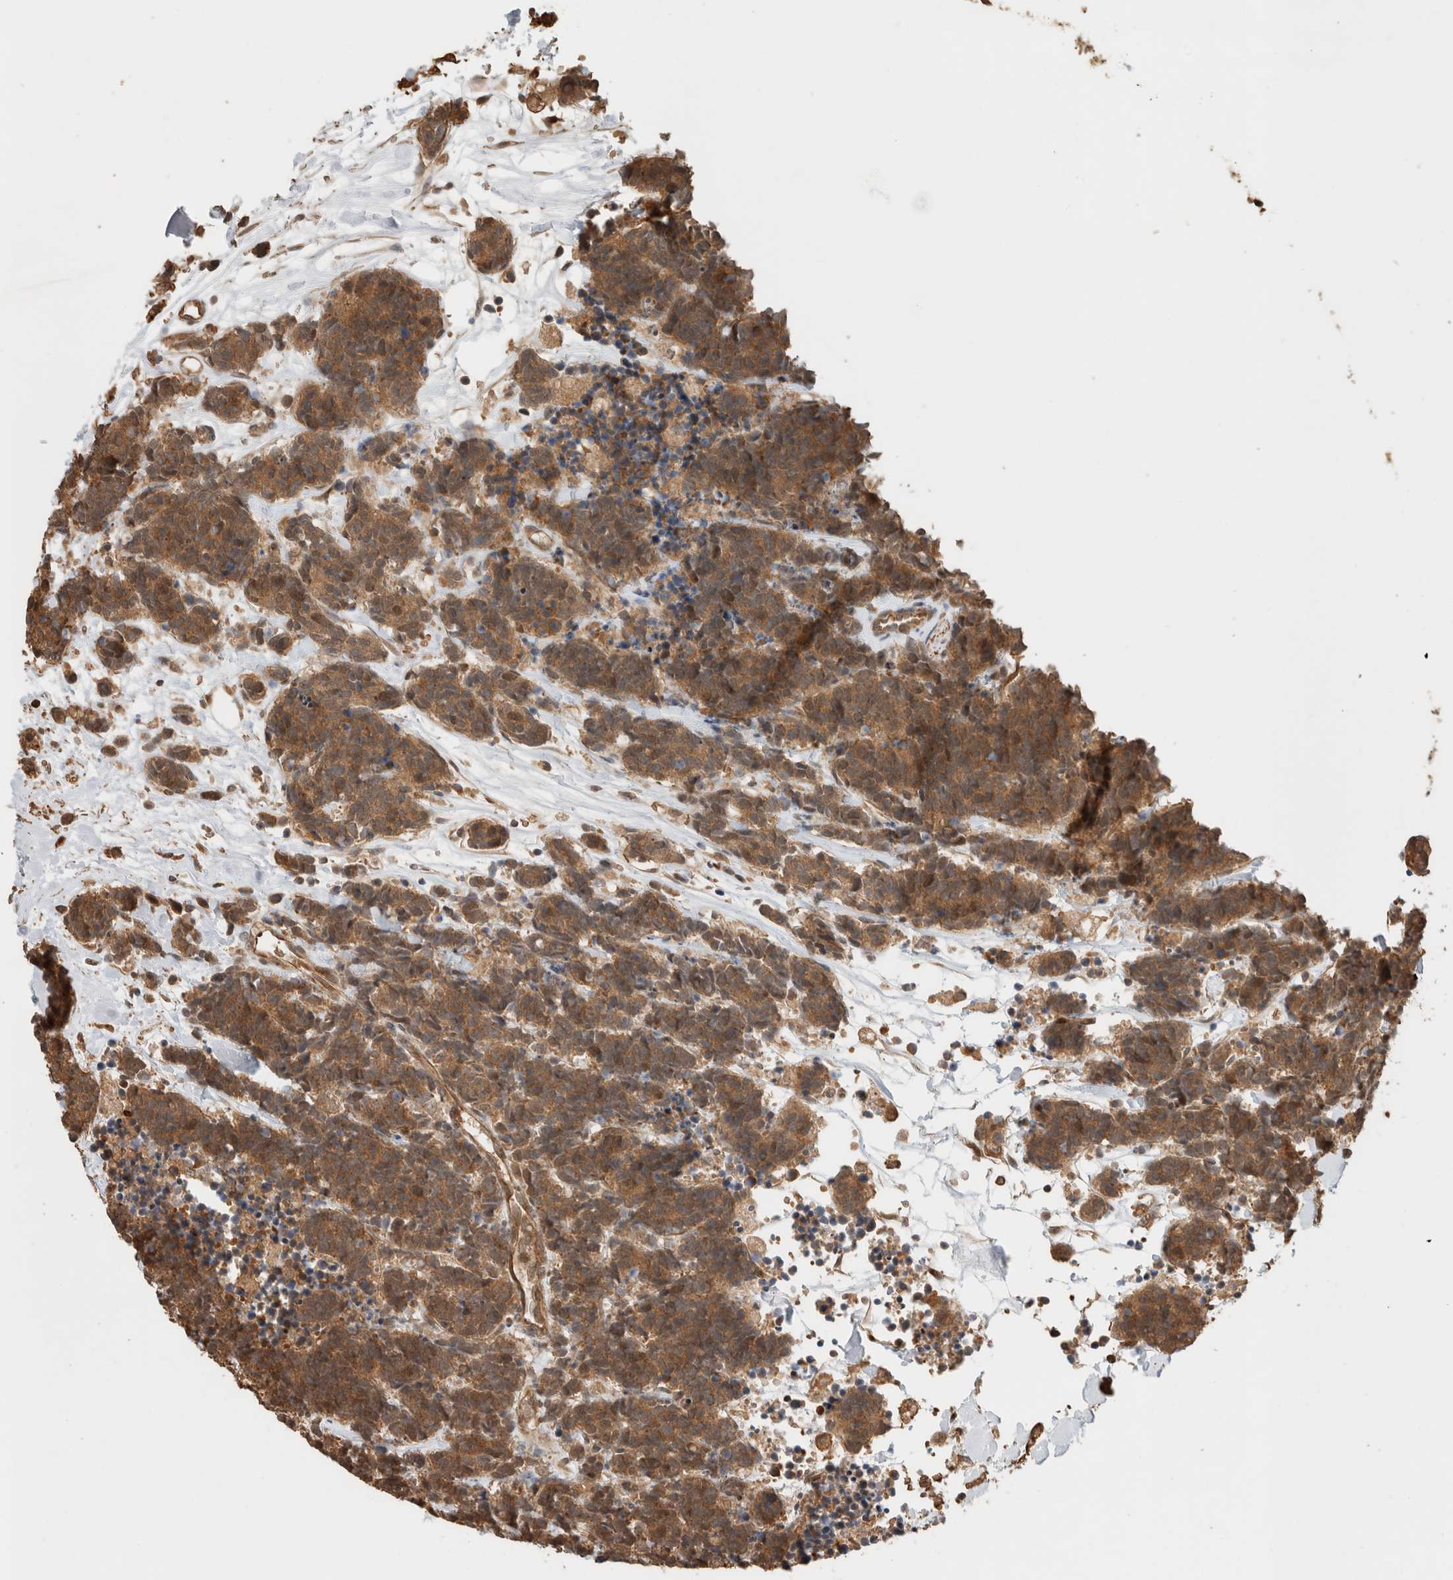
{"staining": {"intensity": "moderate", "quantity": ">75%", "location": "cytoplasmic/membranous"}, "tissue": "carcinoid", "cell_type": "Tumor cells", "image_type": "cancer", "snomed": [{"axis": "morphology", "description": "Carcinoma, NOS"}, {"axis": "morphology", "description": "Carcinoid, malignant, NOS"}, {"axis": "topography", "description": "Urinary bladder"}], "caption": "Immunohistochemistry photomicrograph of neoplastic tissue: human carcinoma stained using IHC displays medium levels of moderate protein expression localized specifically in the cytoplasmic/membranous of tumor cells, appearing as a cytoplasmic/membranous brown color.", "gene": "OTUD6B", "patient": {"sex": "male", "age": 57}}